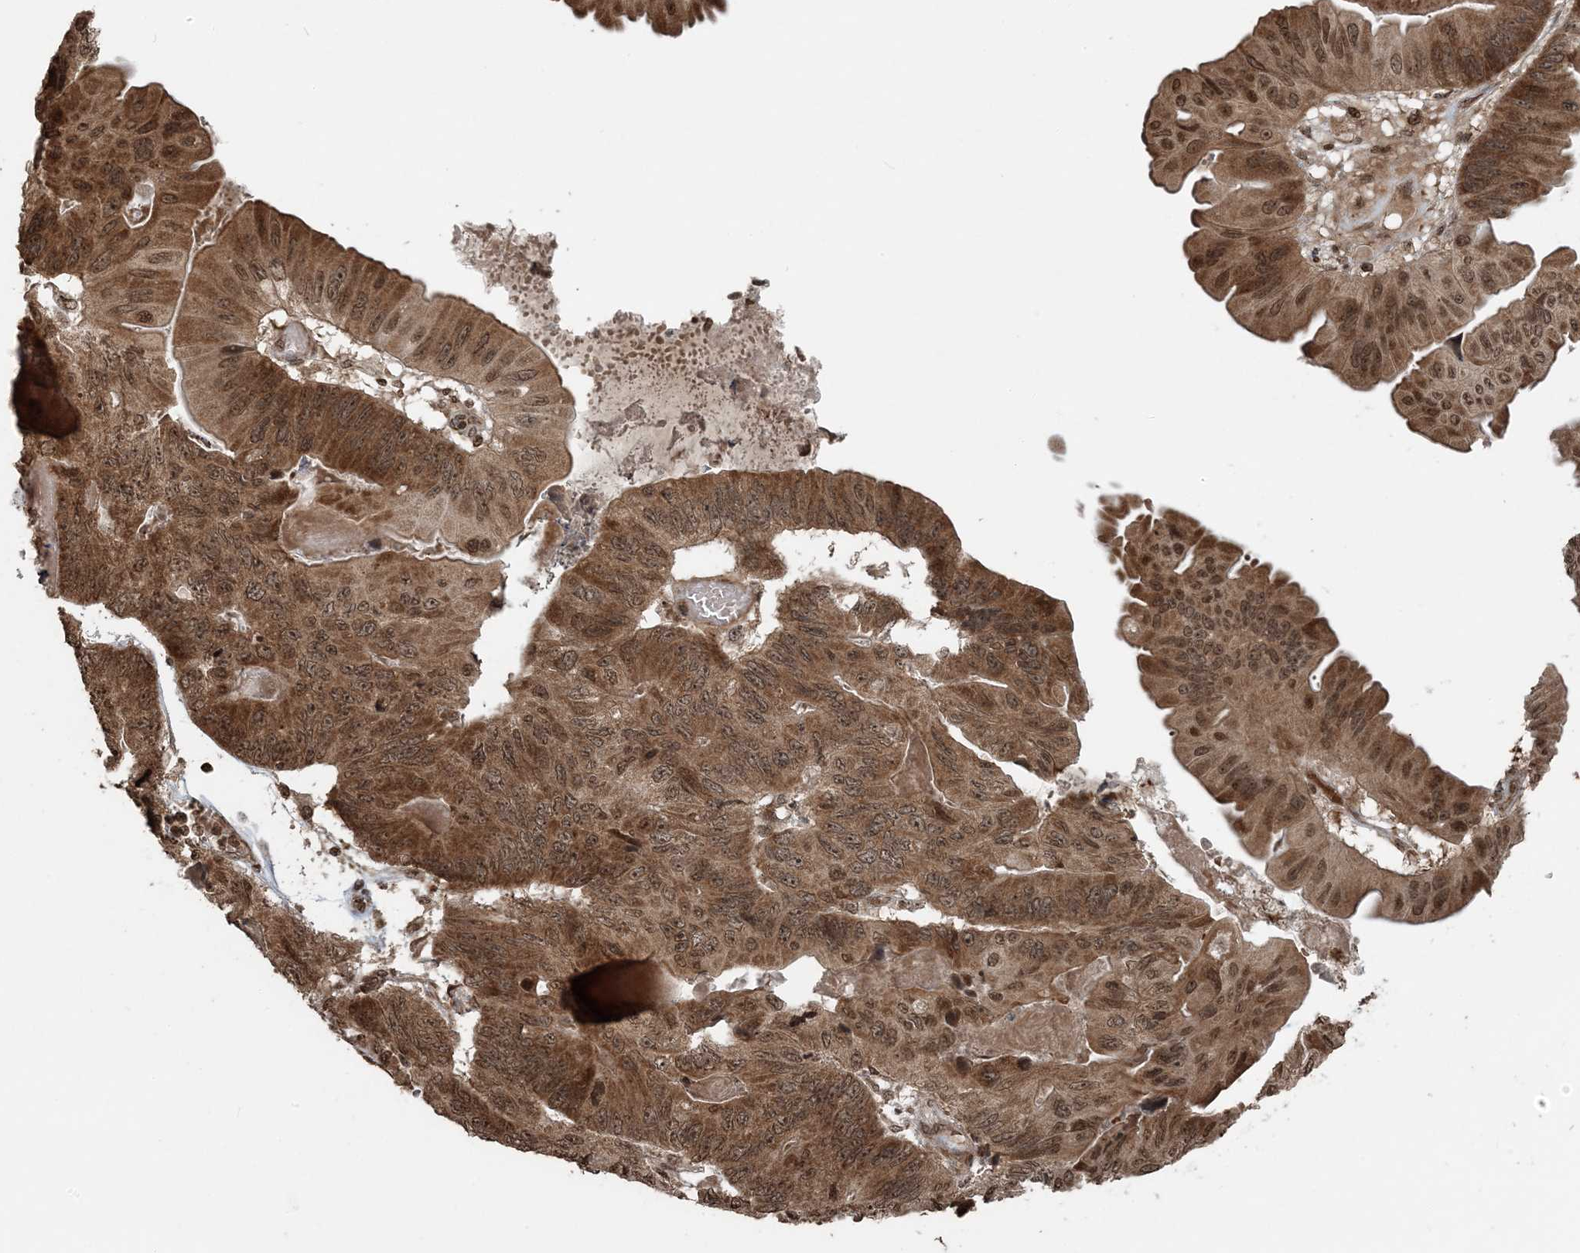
{"staining": {"intensity": "moderate", "quantity": ">75%", "location": "cytoplasmic/membranous,nuclear"}, "tissue": "ovarian cancer", "cell_type": "Tumor cells", "image_type": "cancer", "snomed": [{"axis": "morphology", "description": "Cystadenocarcinoma, mucinous, NOS"}, {"axis": "topography", "description": "Ovary"}], "caption": "Brown immunohistochemical staining in human mucinous cystadenocarcinoma (ovarian) displays moderate cytoplasmic/membranous and nuclear staining in about >75% of tumor cells.", "gene": "ZFAND2B", "patient": {"sex": "female", "age": 61}}